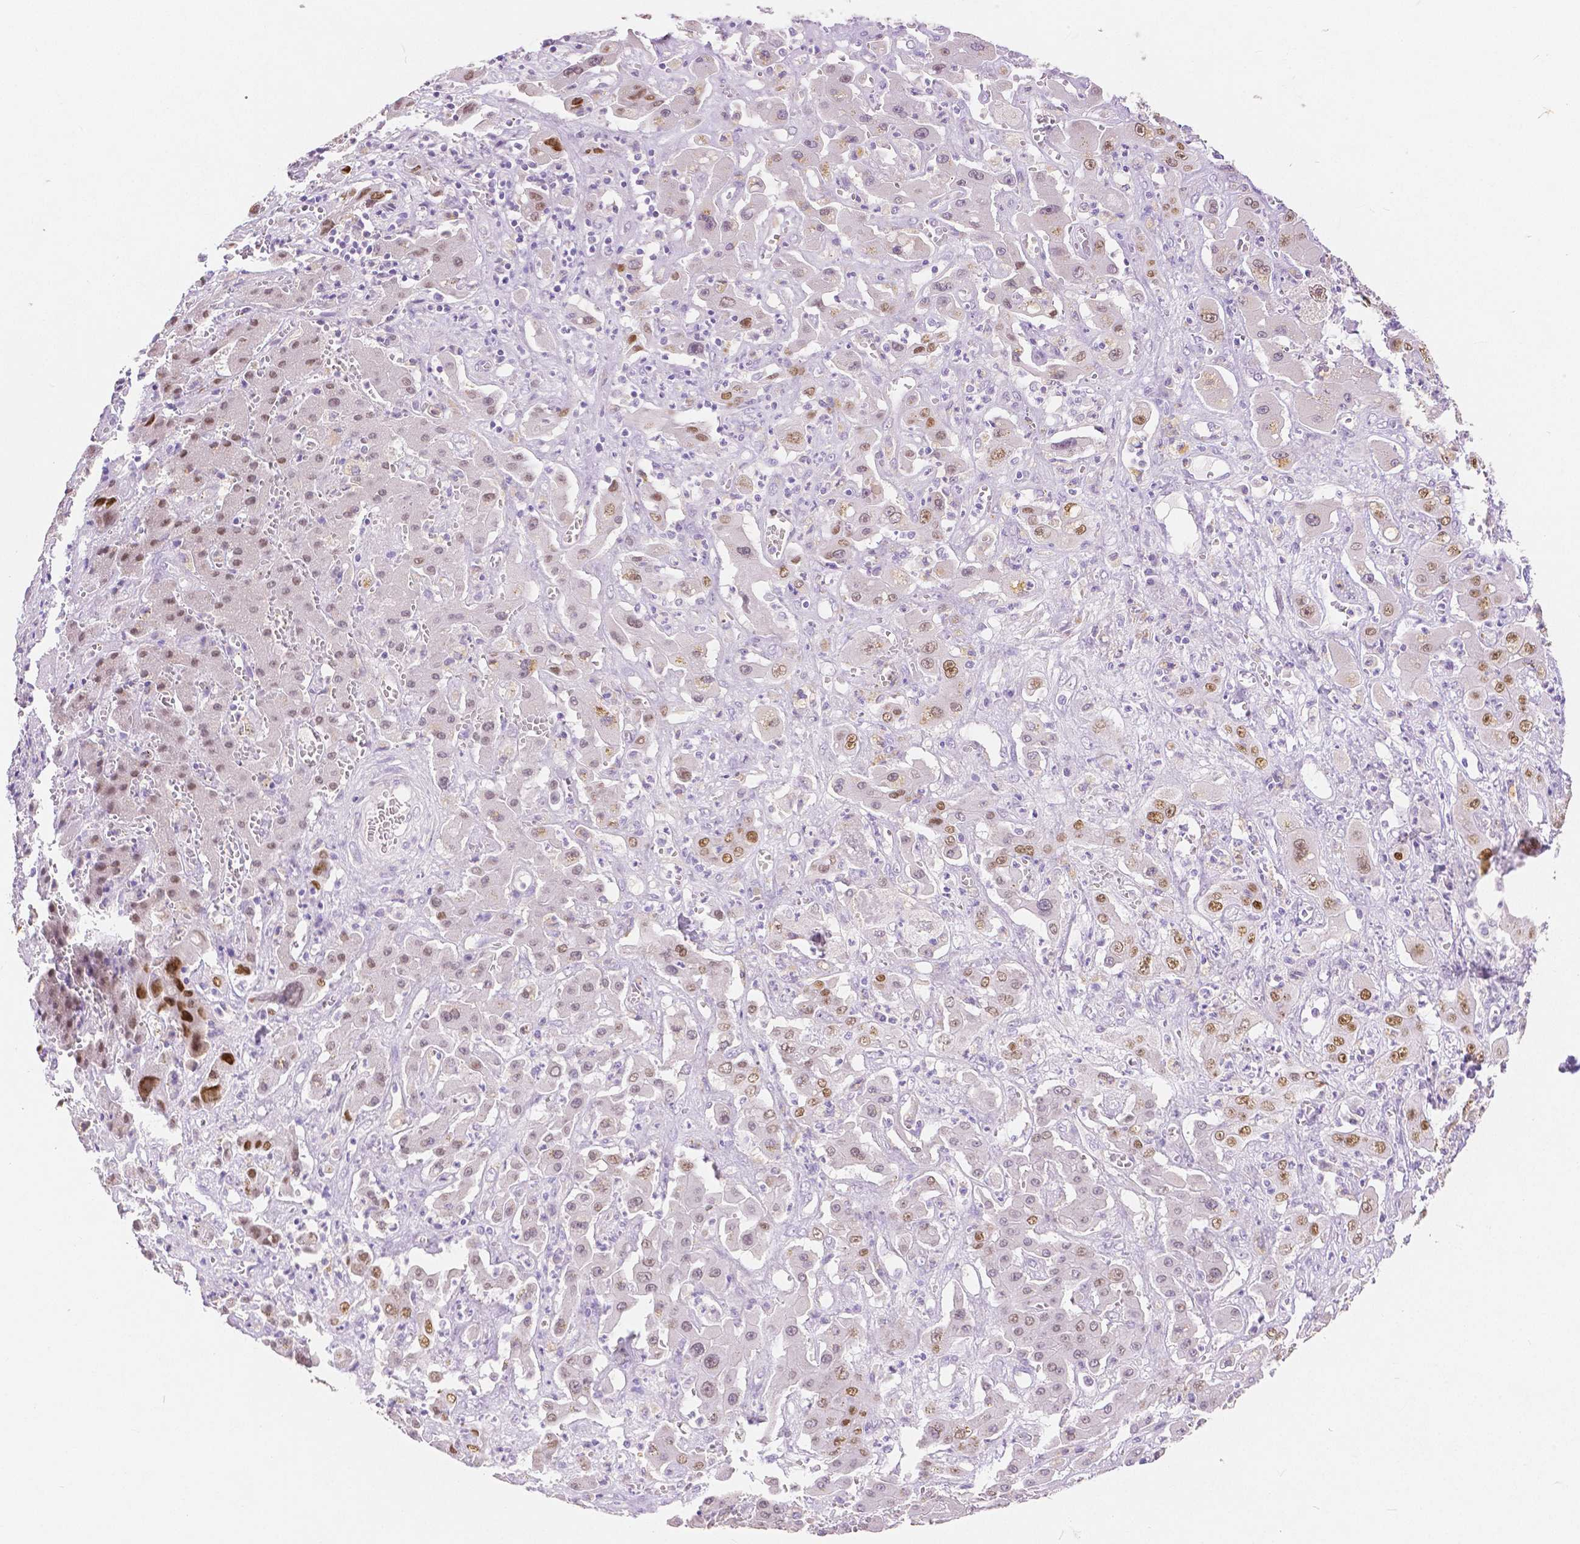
{"staining": {"intensity": "moderate", "quantity": ">75%", "location": "nuclear"}, "tissue": "liver cancer", "cell_type": "Tumor cells", "image_type": "cancer", "snomed": [{"axis": "morphology", "description": "Cholangiocarcinoma"}, {"axis": "topography", "description": "Liver"}], "caption": "Human liver cancer (cholangiocarcinoma) stained with a brown dye reveals moderate nuclear positive expression in about >75% of tumor cells.", "gene": "HNF1B", "patient": {"sex": "male", "age": 67}}